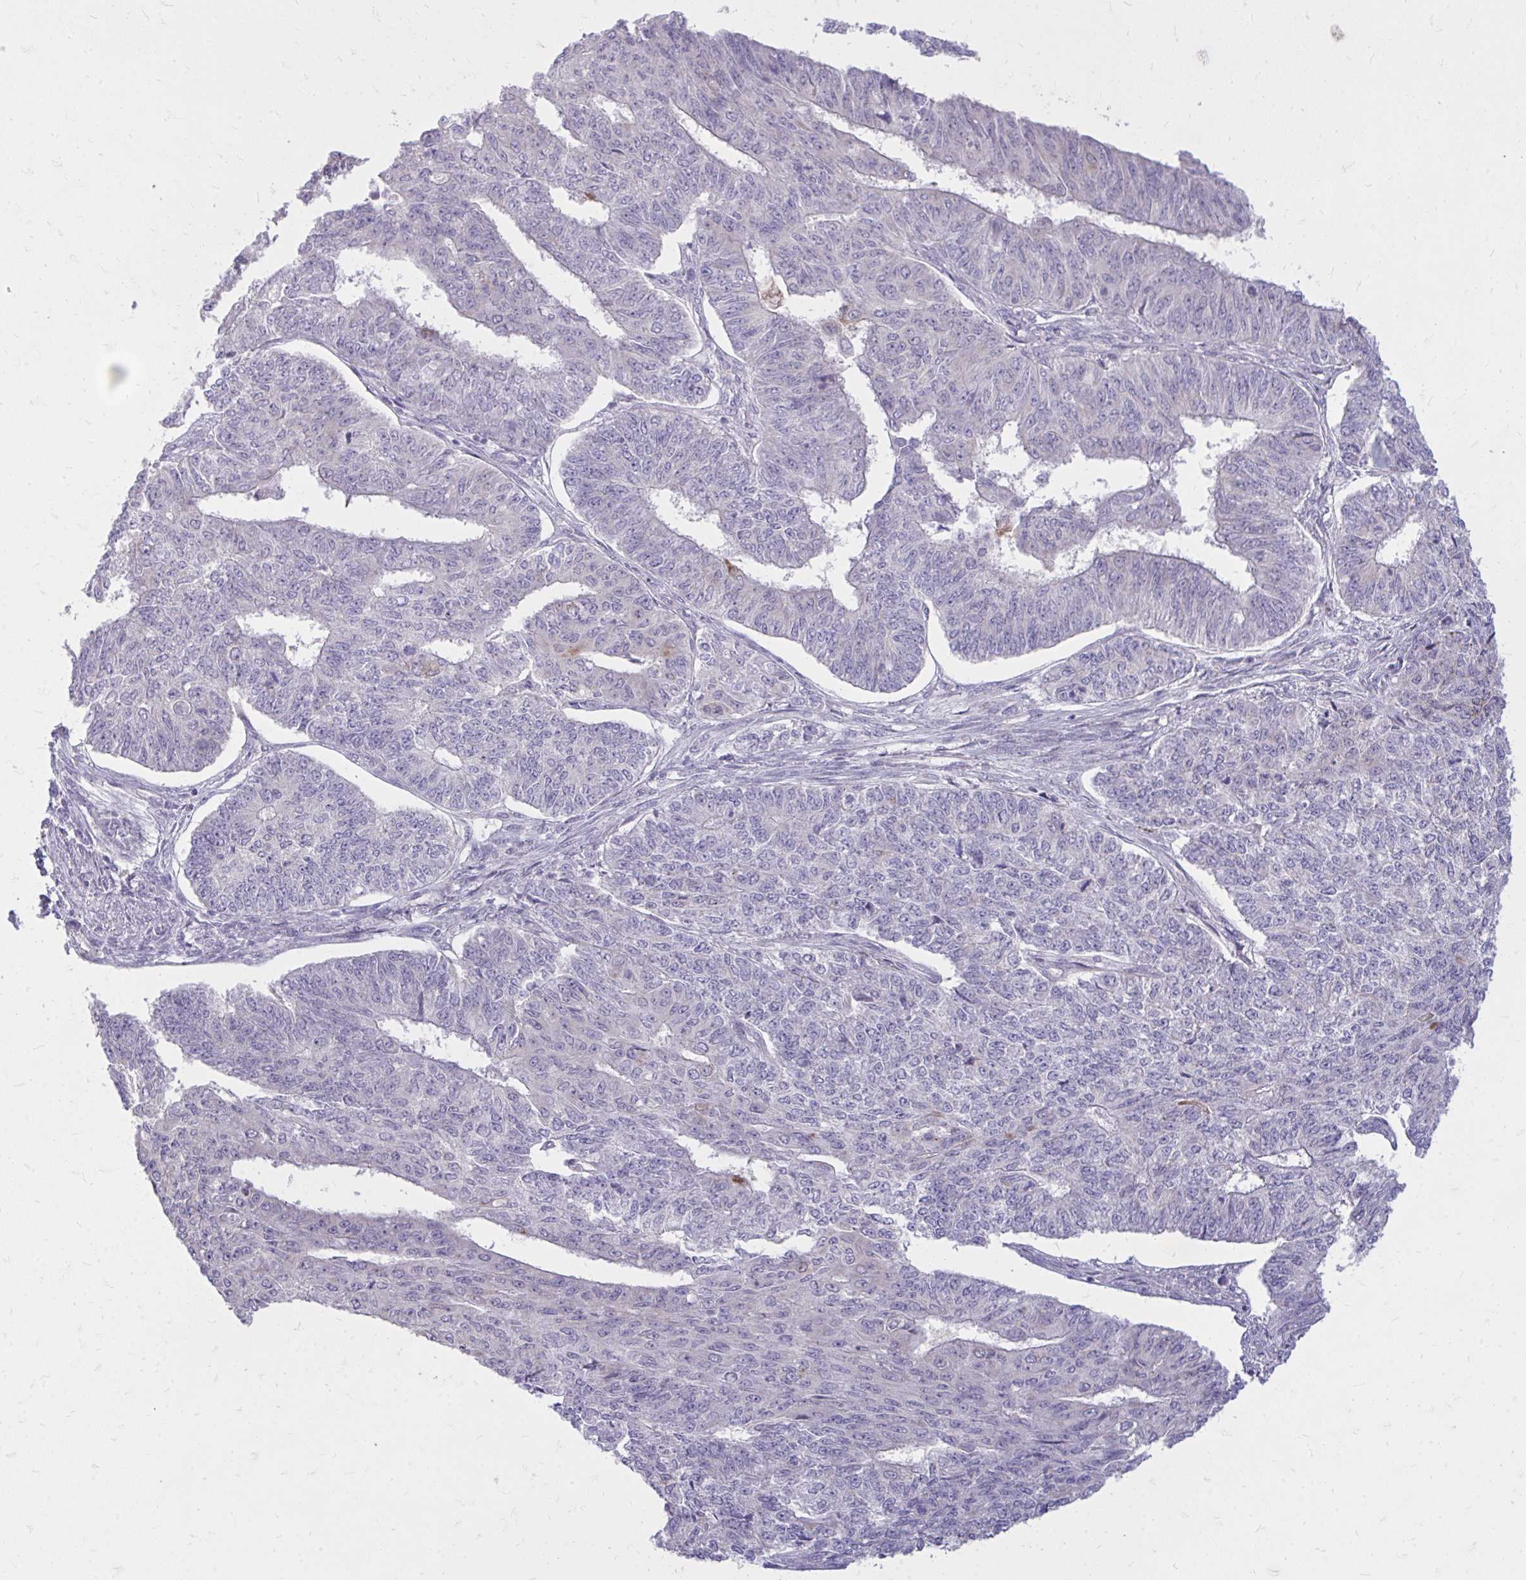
{"staining": {"intensity": "negative", "quantity": "none", "location": "none"}, "tissue": "endometrial cancer", "cell_type": "Tumor cells", "image_type": "cancer", "snomed": [{"axis": "morphology", "description": "Adenocarcinoma, NOS"}, {"axis": "topography", "description": "Endometrium"}], "caption": "Tumor cells are negative for protein expression in human endometrial adenocarcinoma. (Stains: DAB IHC with hematoxylin counter stain, Microscopy: brightfield microscopy at high magnification).", "gene": "RAB6B", "patient": {"sex": "female", "age": 32}}